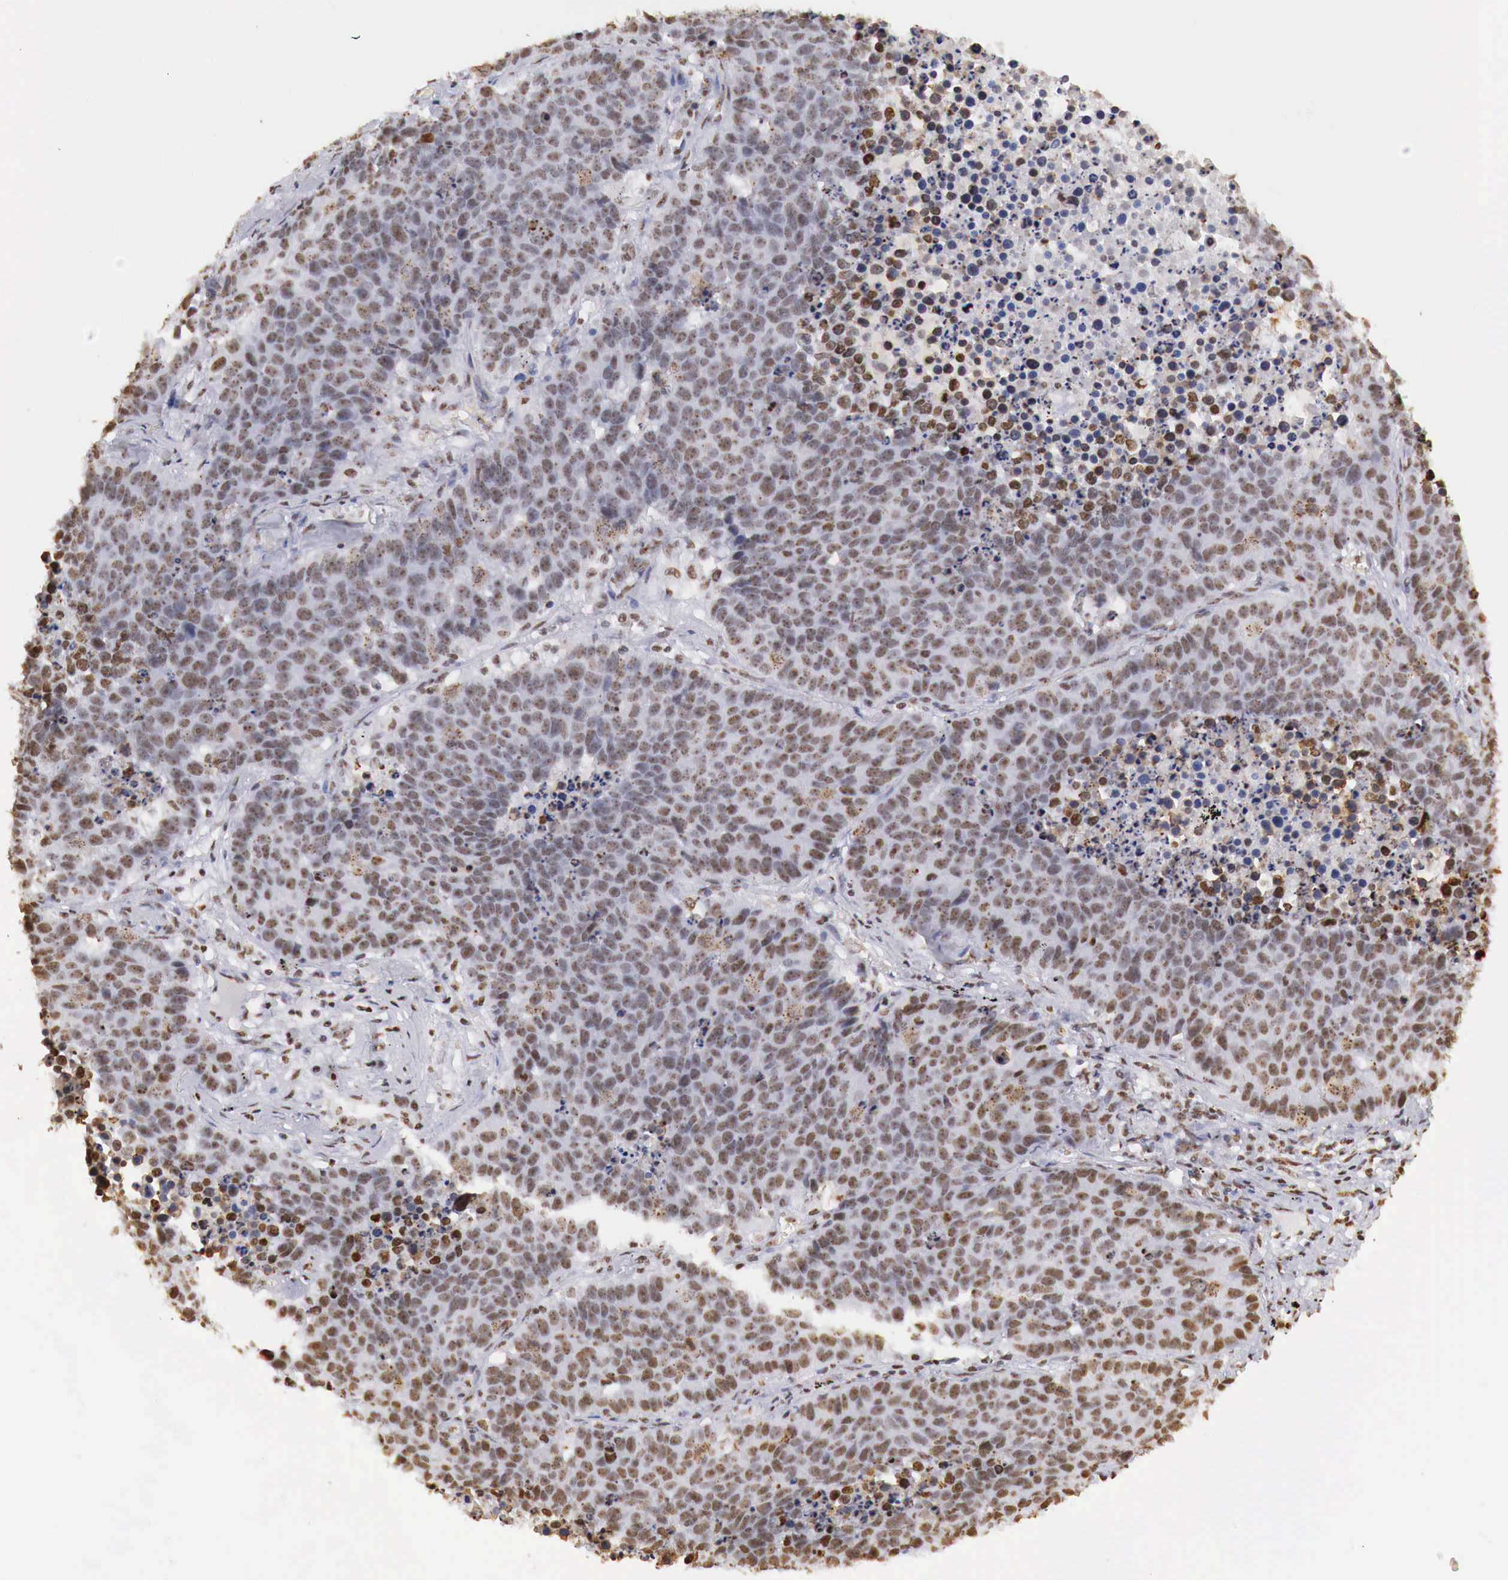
{"staining": {"intensity": "moderate", "quantity": ">75%", "location": "nuclear"}, "tissue": "lung cancer", "cell_type": "Tumor cells", "image_type": "cancer", "snomed": [{"axis": "morphology", "description": "Carcinoid, malignant, NOS"}, {"axis": "topography", "description": "Lung"}], "caption": "Human lung cancer (carcinoid (malignant)) stained for a protein (brown) displays moderate nuclear positive positivity in about >75% of tumor cells.", "gene": "DKC1", "patient": {"sex": "male", "age": 60}}